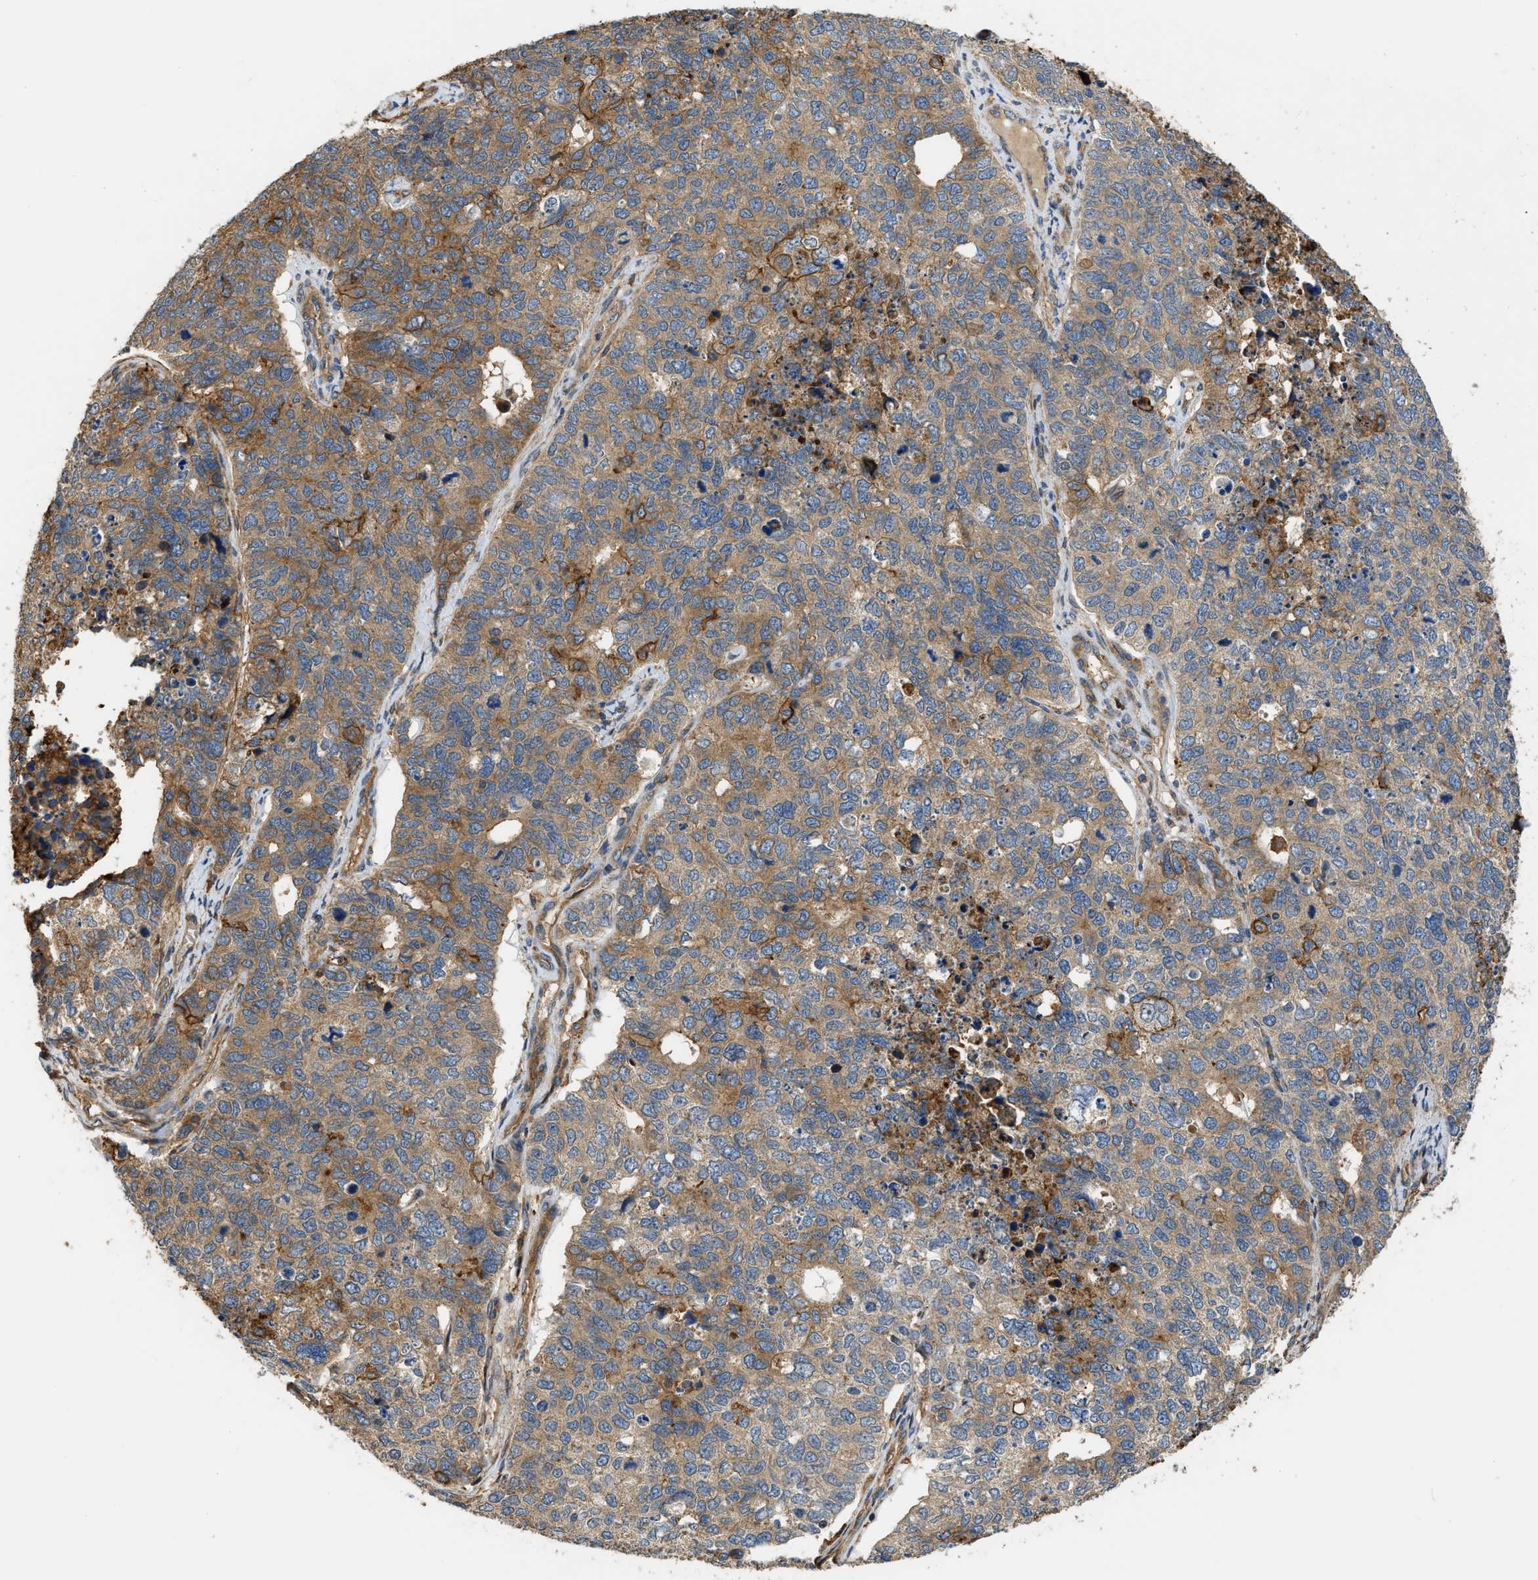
{"staining": {"intensity": "moderate", "quantity": ">75%", "location": "cytoplasmic/membranous"}, "tissue": "cervical cancer", "cell_type": "Tumor cells", "image_type": "cancer", "snomed": [{"axis": "morphology", "description": "Squamous cell carcinoma, NOS"}, {"axis": "topography", "description": "Cervix"}], "caption": "IHC photomicrograph of human cervical cancer (squamous cell carcinoma) stained for a protein (brown), which reveals medium levels of moderate cytoplasmic/membranous positivity in about >75% of tumor cells.", "gene": "DDHD2", "patient": {"sex": "female", "age": 63}}